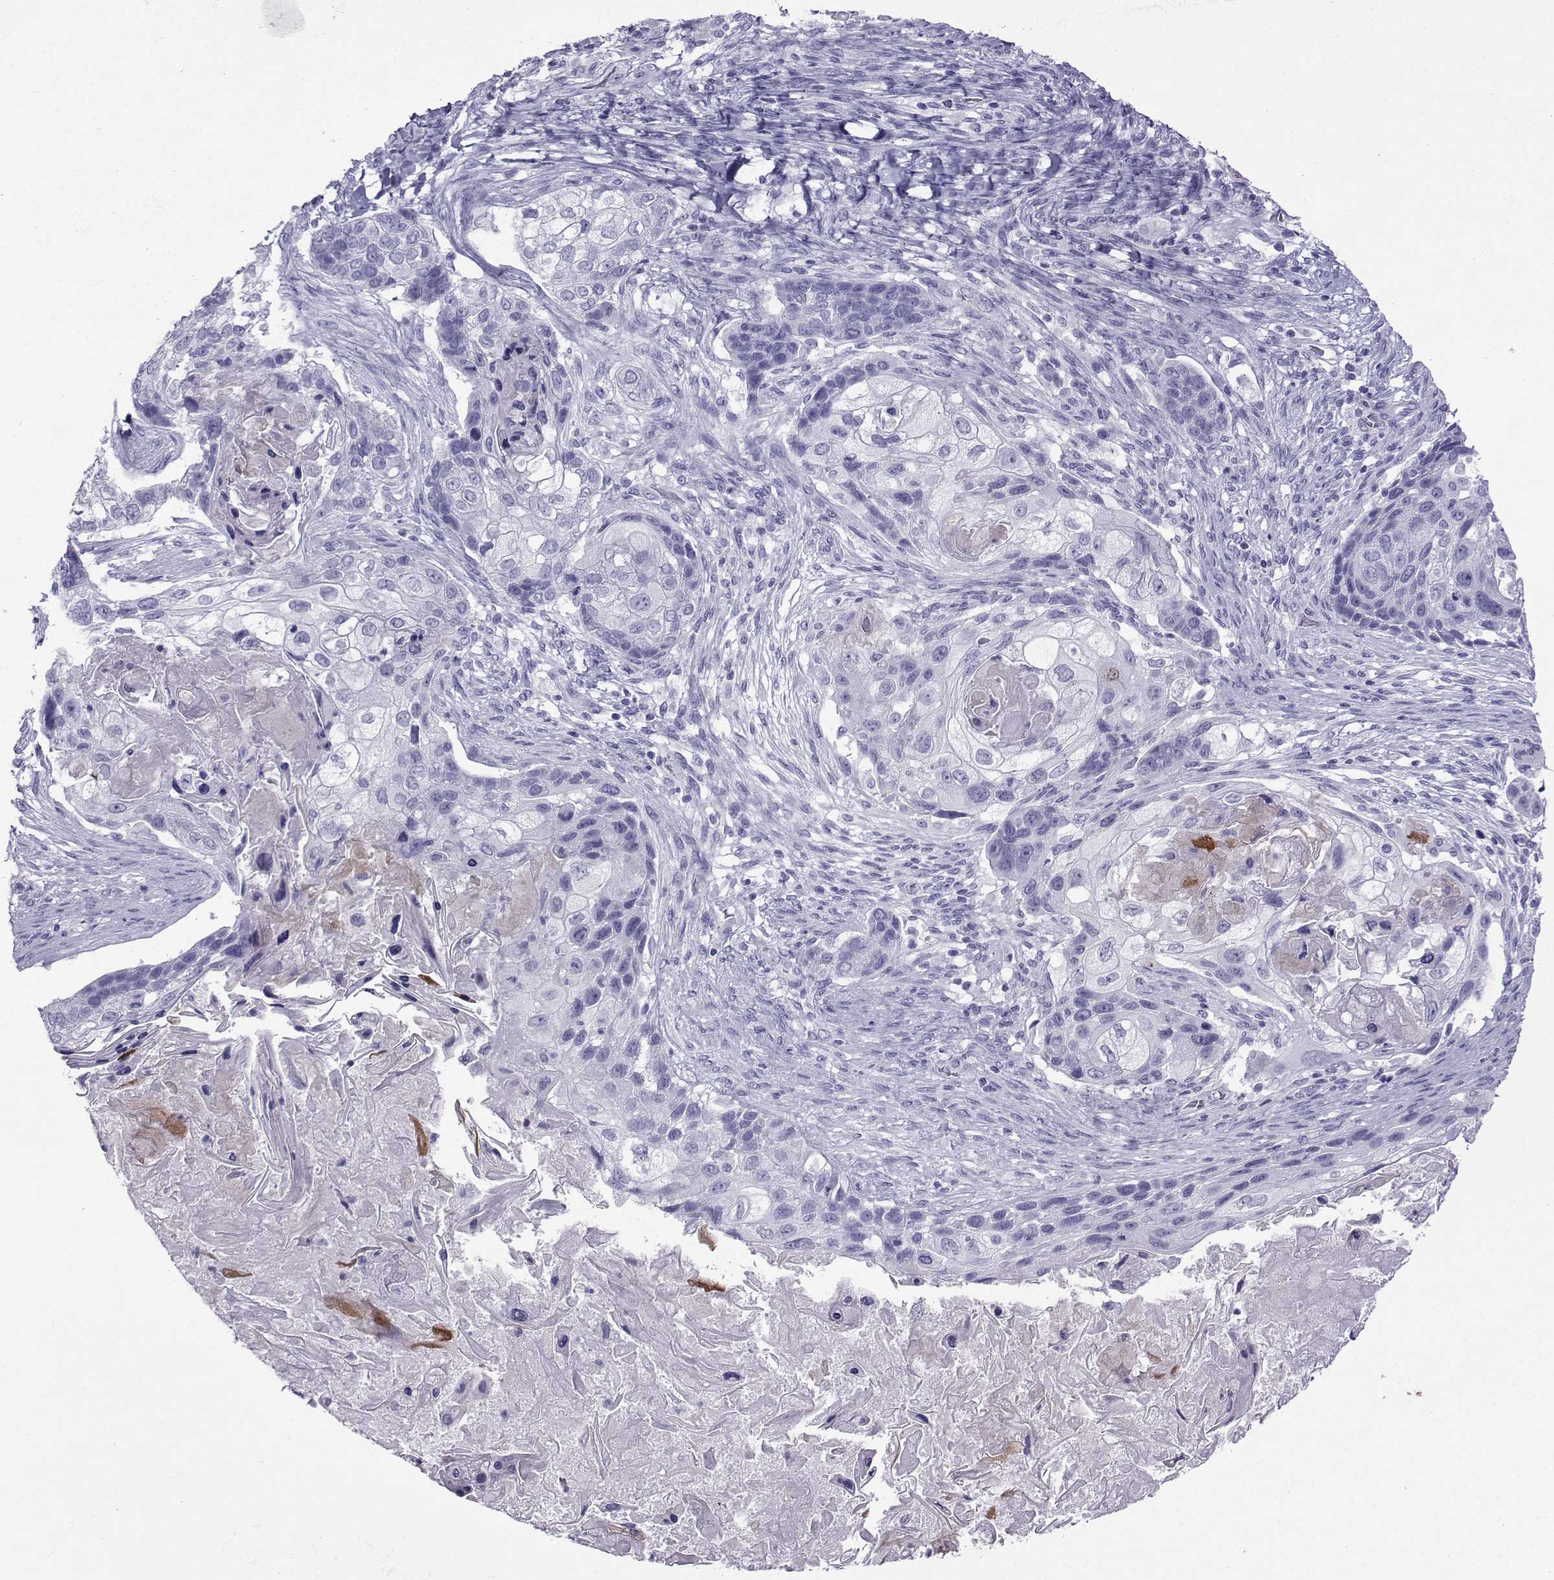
{"staining": {"intensity": "negative", "quantity": "none", "location": "none"}, "tissue": "lung cancer", "cell_type": "Tumor cells", "image_type": "cancer", "snomed": [{"axis": "morphology", "description": "Squamous cell carcinoma, NOS"}, {"axis": "topography", "description": "Lung"}], "caption": "Human squamous cell carcinoma (lung) stained for a protein using IHC demonstrates no staining in tumor cells.", "gene": "CRYBB1", "patient": {"sex": "male", "age": 69}}